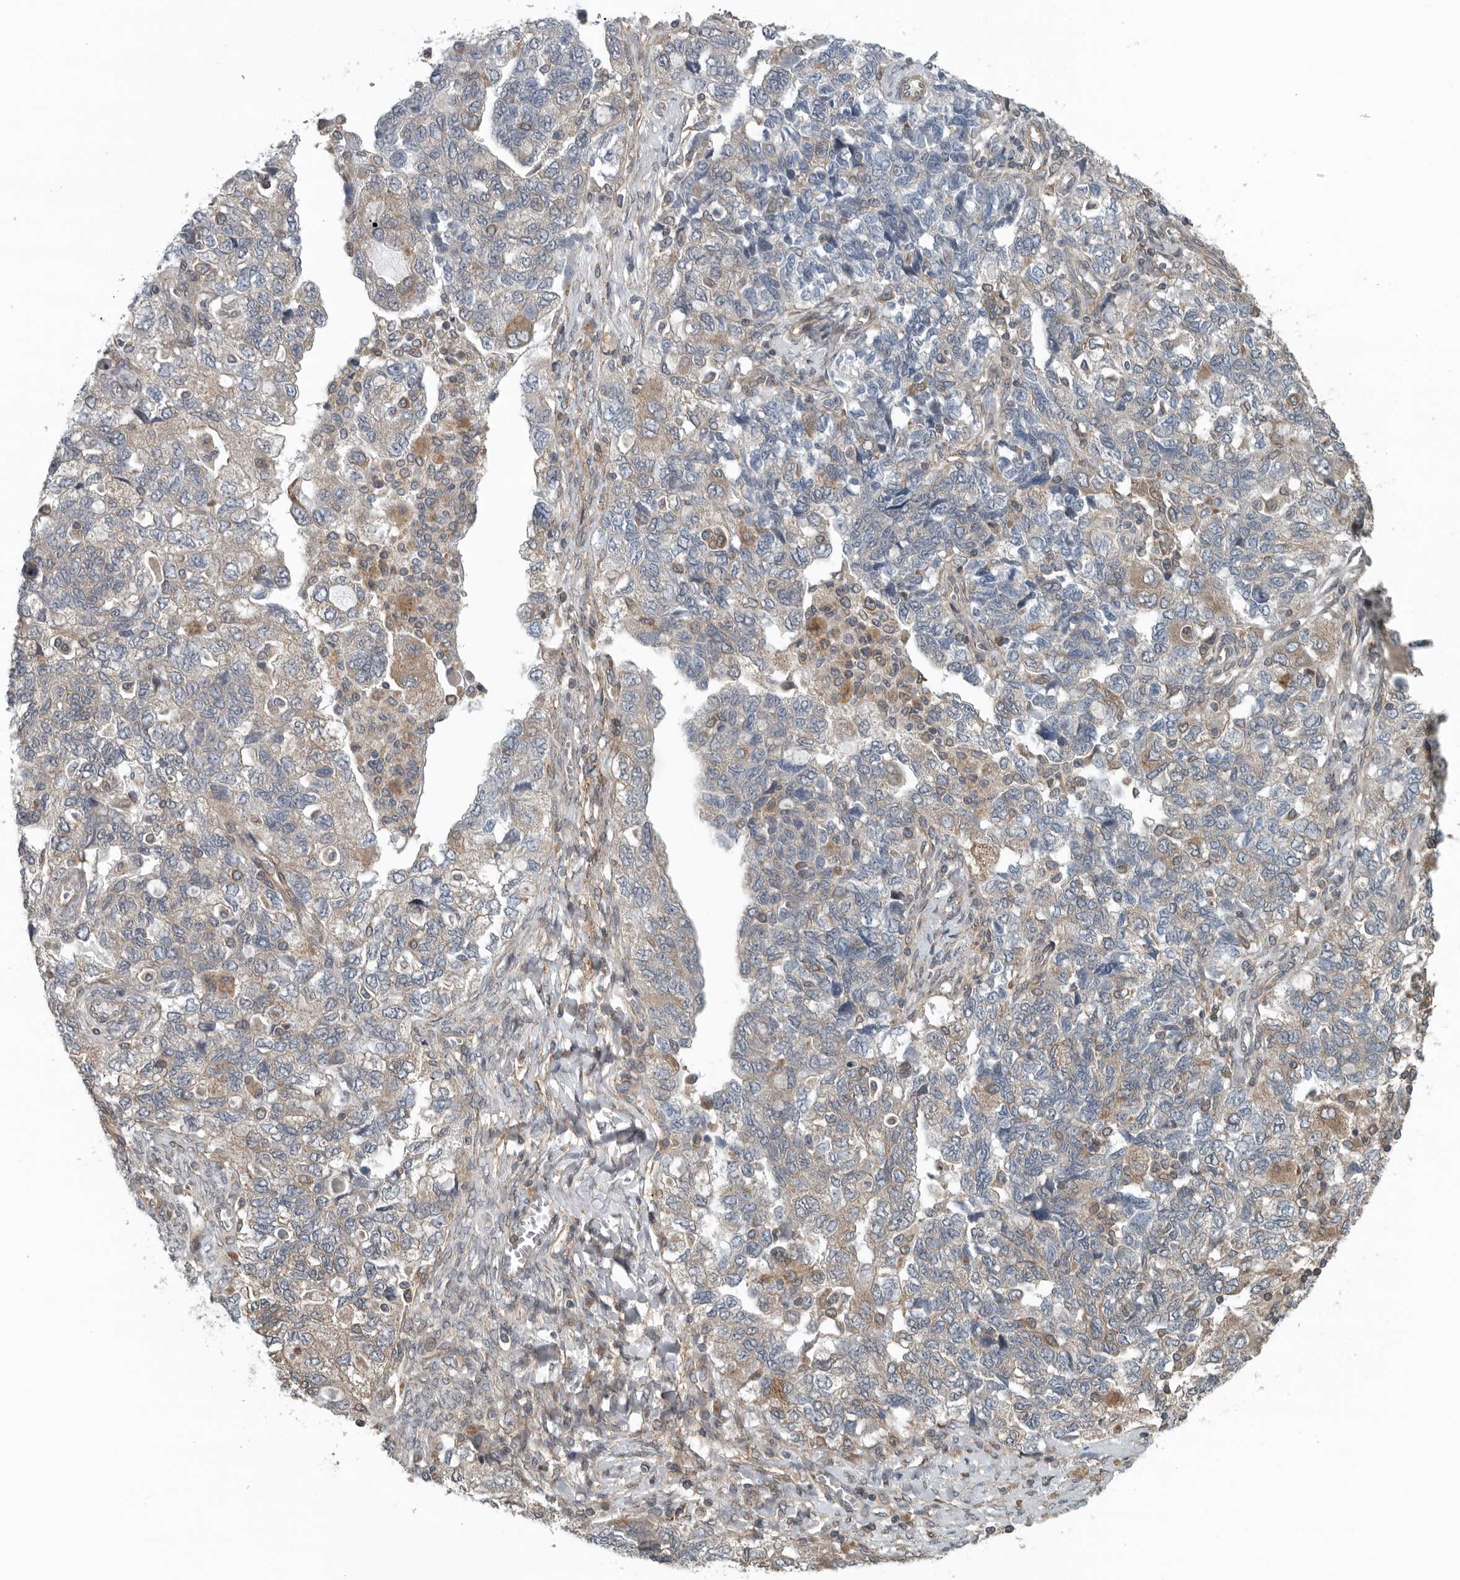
{"staining": {"intensity": "weak", "quantity": "25%-75%", "location": "cytoplasmic/membranous"}, "tissue": "ovarian cancer", "cell_type": "Tumor cells", "image_type": "cancer", "snomed": [{"axis": "morphology", "description": "Carcinoma, NOS"}, {"axis": "morphology", "description": "Cystadenocarcinoma, serous, NOS"}, {"axis": "topography", "description": "Ovary"}], "caption": "Immunohistochemical staining of serous cystadenocarcinoma (ovarian) displays low levels of weak cytoplasmic/membranous protein staining in approximately 25%-75% of tumor cells.", "gene": "AMFR", "patient": {"sex": "female", "age": 69}}